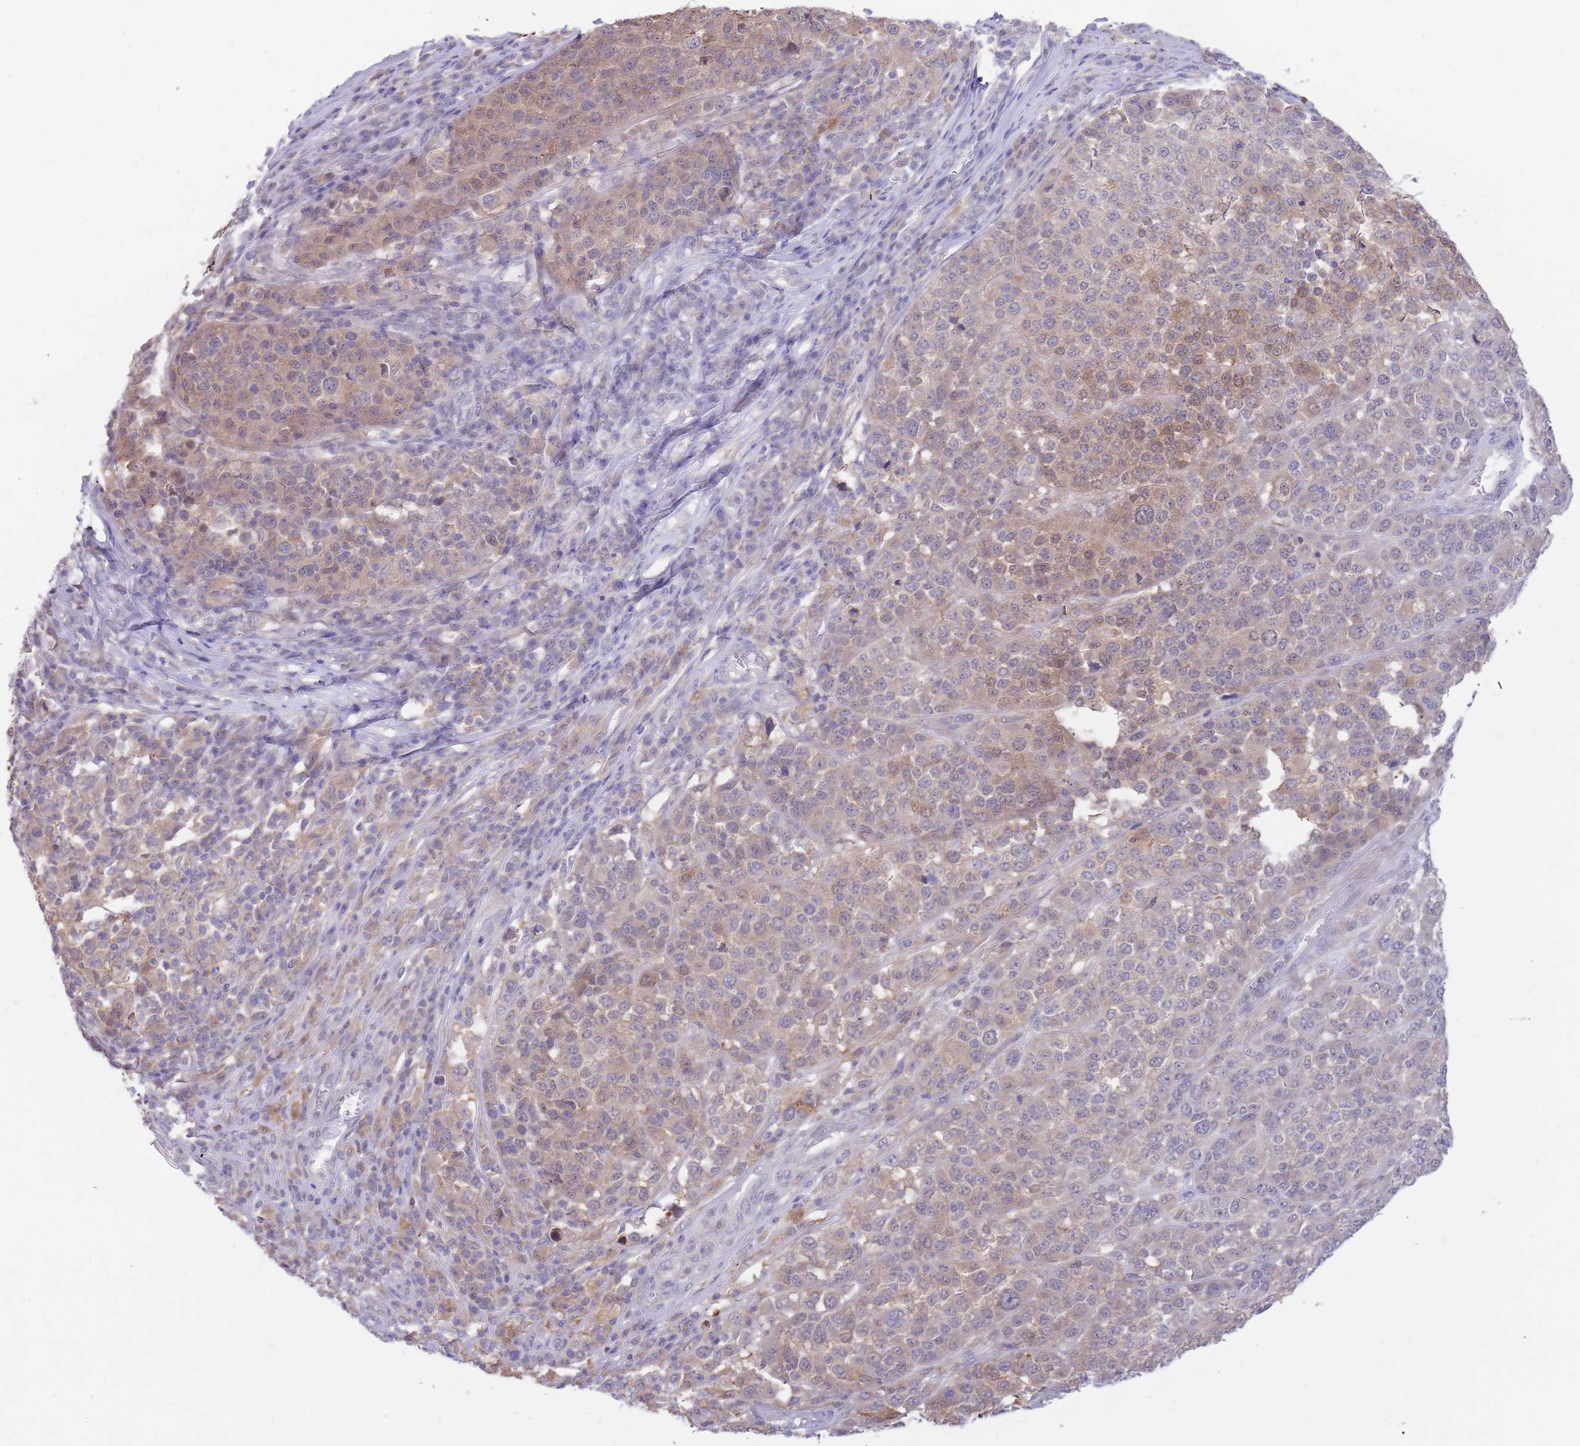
{"staining": {"intensity": "moderate", "quantity": "<25%", "location": "cytoplasmic/membranous,nuclear"}, "tissue": "melanoma", "cell_type": "Tumor cells", "image_type": "cancer", "snomed": [{"axis": "morphology", "description": "Malignant melanoma, Metastatic site"}, {"axis": "topography", "description": "Lymph node"}], "caption": "Immunohistochemical staining of human malignant melanoma (metastatic site) exhibits low levels of moderate cytoplasmic/membranous and nuclear protein expression in approximately <25% of tumor cells. (Stains: DAB in brown, nuclei in blue, Microscopy: brightfield microscopy at high magnification).", "gene": "AP5S1", "patient": {"sex": "male", "age": 44}}